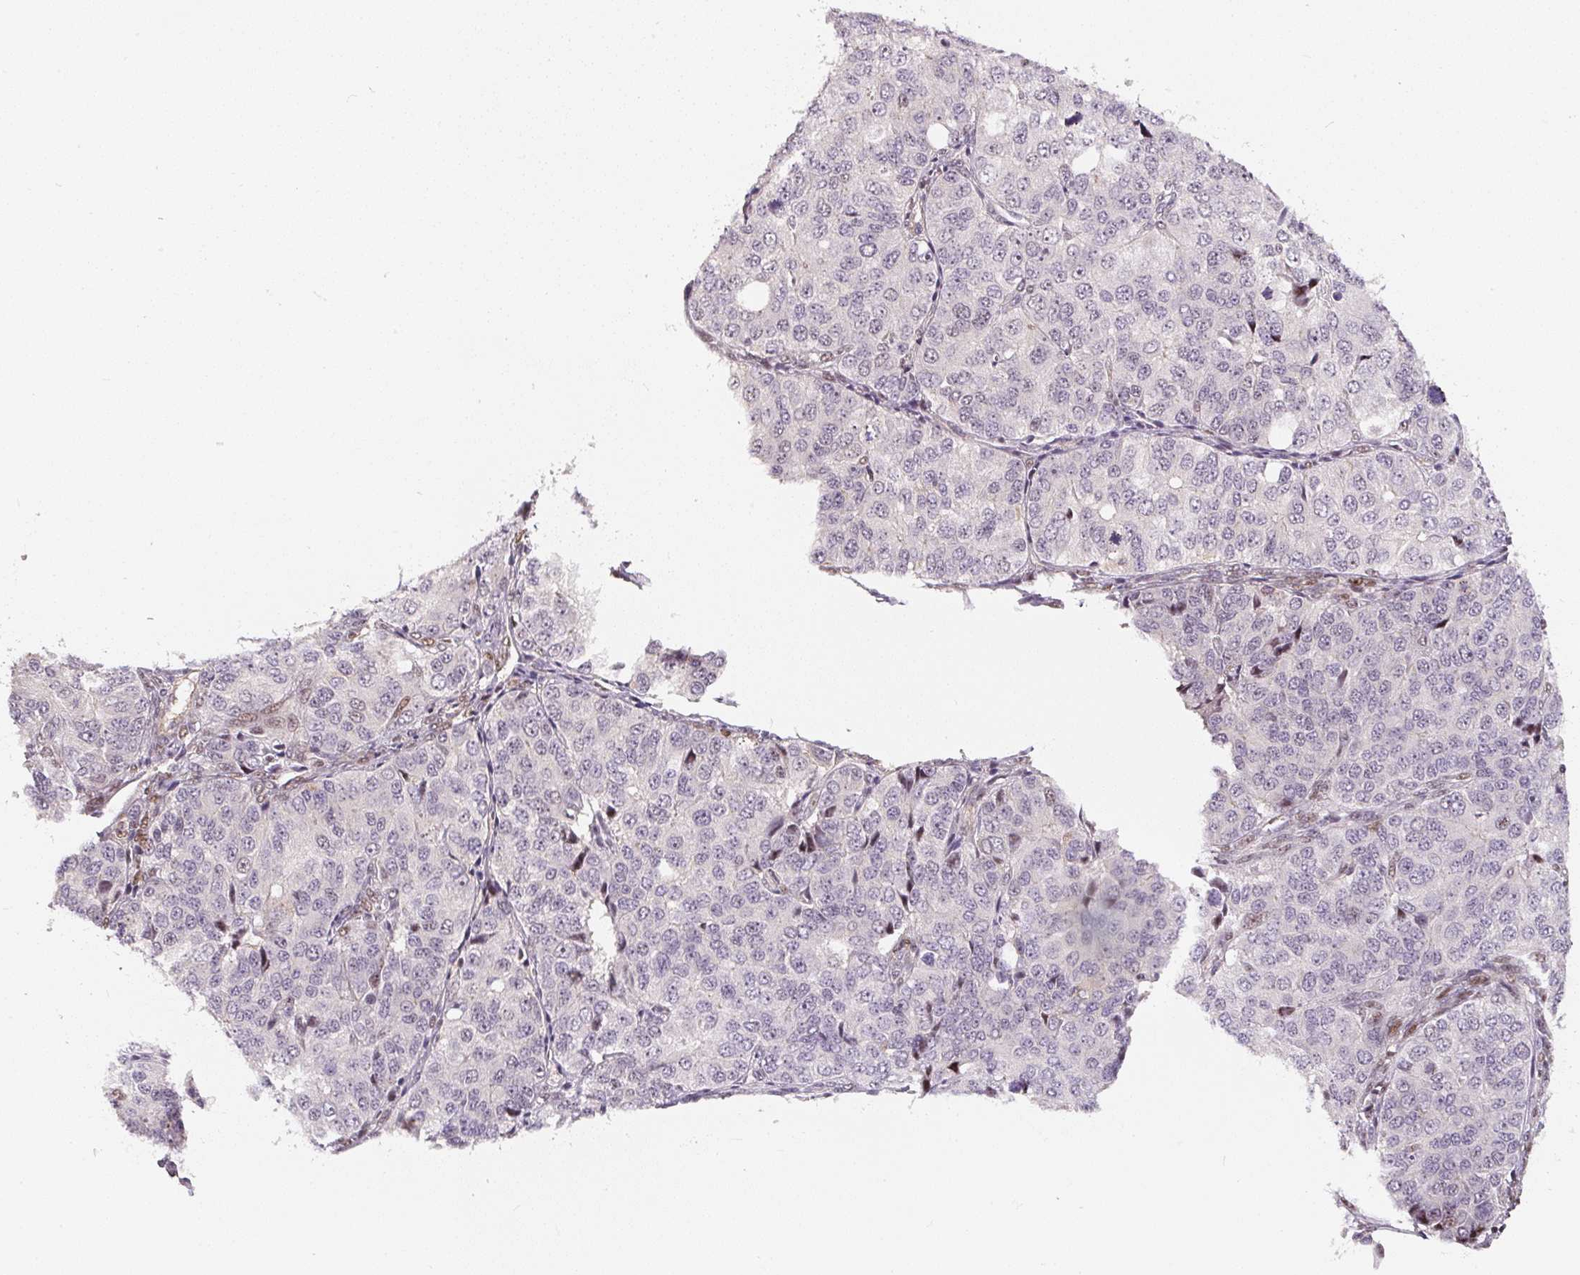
{"staining": {"intensity": "negative", "quantity": "none", "location": "none"}, "tissue": "ovarian cancer", "cell_type": "Tumor cells", "image_type": "cancer", "snomed": [{"axis": "morphology", "description": "Carcinoma, endometroid"}, {"axis": "topography", "description": "Ovary"}], "caption": "The immunohistochemistry histopathology image has no significant expression in tumor cells of ovarian cancer (endometroid carcinoma) tissue.", "gene": "PWWP3B", "patient": {"sex": "female", "age": 51}}